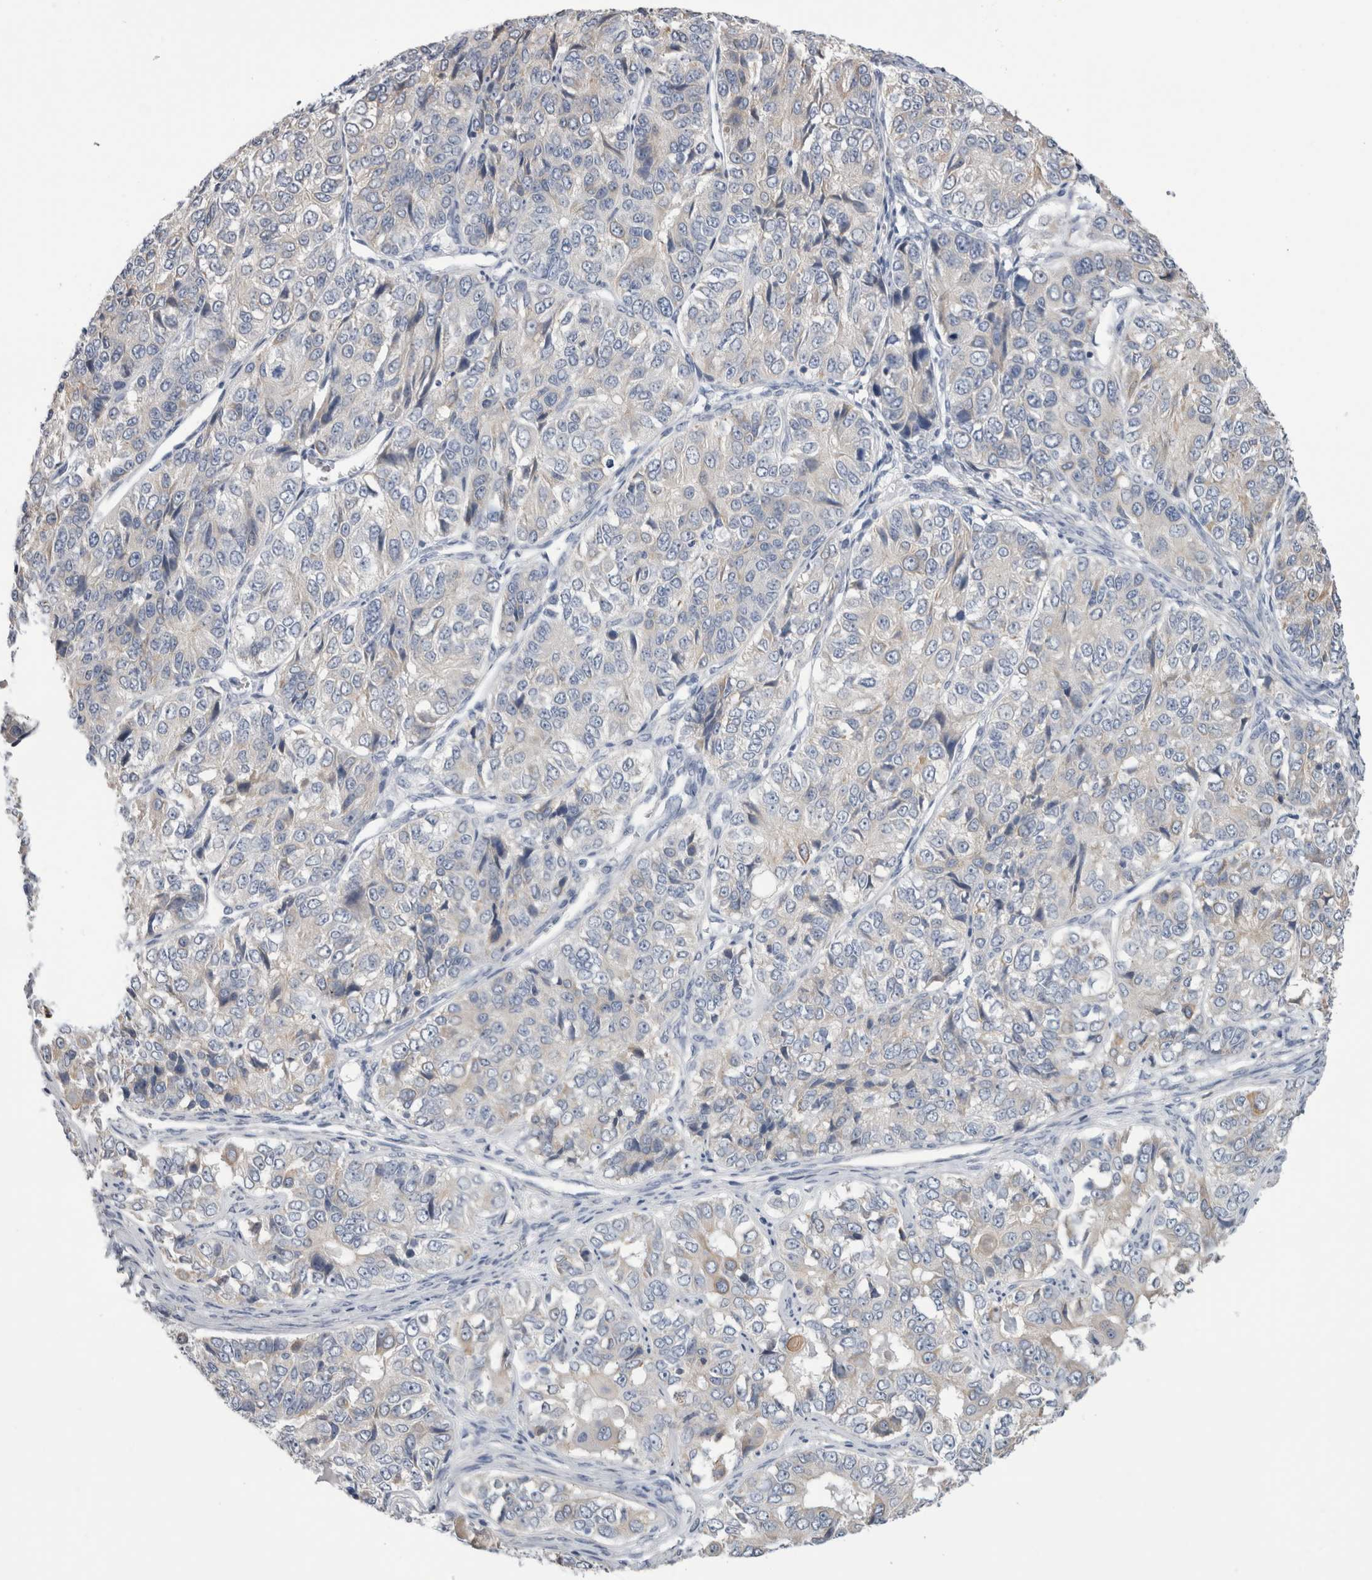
{"staining": {"intensity": "negative", "quantity": "none", "location": "none"}, "tissue": "ovarian cancer", "cell_type": "Tumor cells", "image_type": "cancer", "snomed": [{"axis": "morphology", "description": "Carcinoma, endometroid"}, {"axis": "topography", "description": "Ovary"}], "caption": "DAB immunohistochemical staining of human ovarian cancer (endometroid carcinoma) reveals no significant expression in tumor cells.", "gene": "SMAP2", "patient": {"sex": "female", "age": 51}}